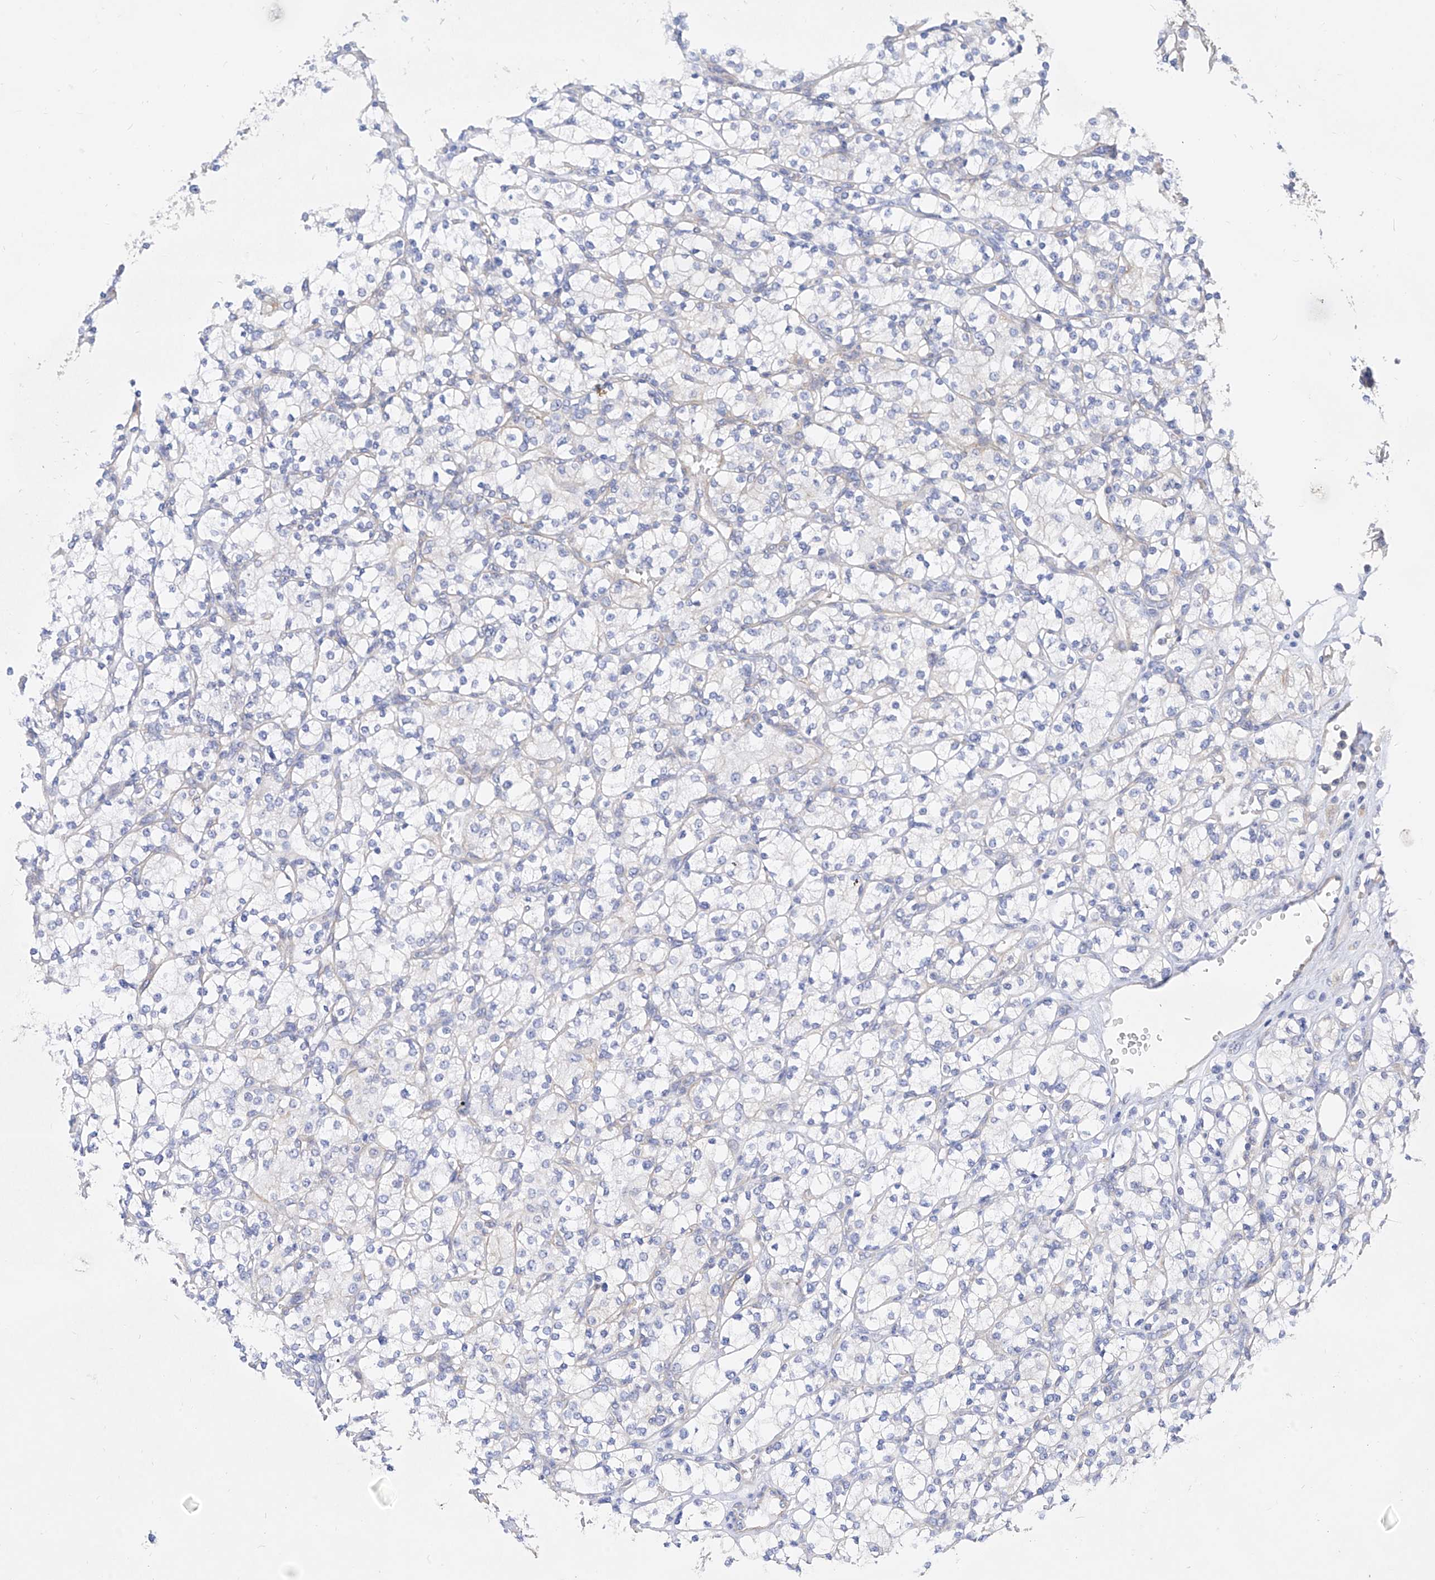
{"staining": {"intensity": "negative", "quantity": "none", "location": "none"}, "tissue": "renal cancer", "cell_type": "Tumor cells", "image_type": "cancer", "snomed": [{"axis": "morphology", "description": "Adenocarcinoma, NOS"}, {"axis": "topography", "description": "Kidney"}], "caption": "There is no significant positivity in tumor cells of renal cancer (adenocarcinoma). The staining was performed using DAB to visualize the protein expression in brown, while the nuclei were stained in blue with hematoxylin (Magnification: 20x).", "gene": "SCGB2A1", "patient": {"sex": "male", "age": 77}}